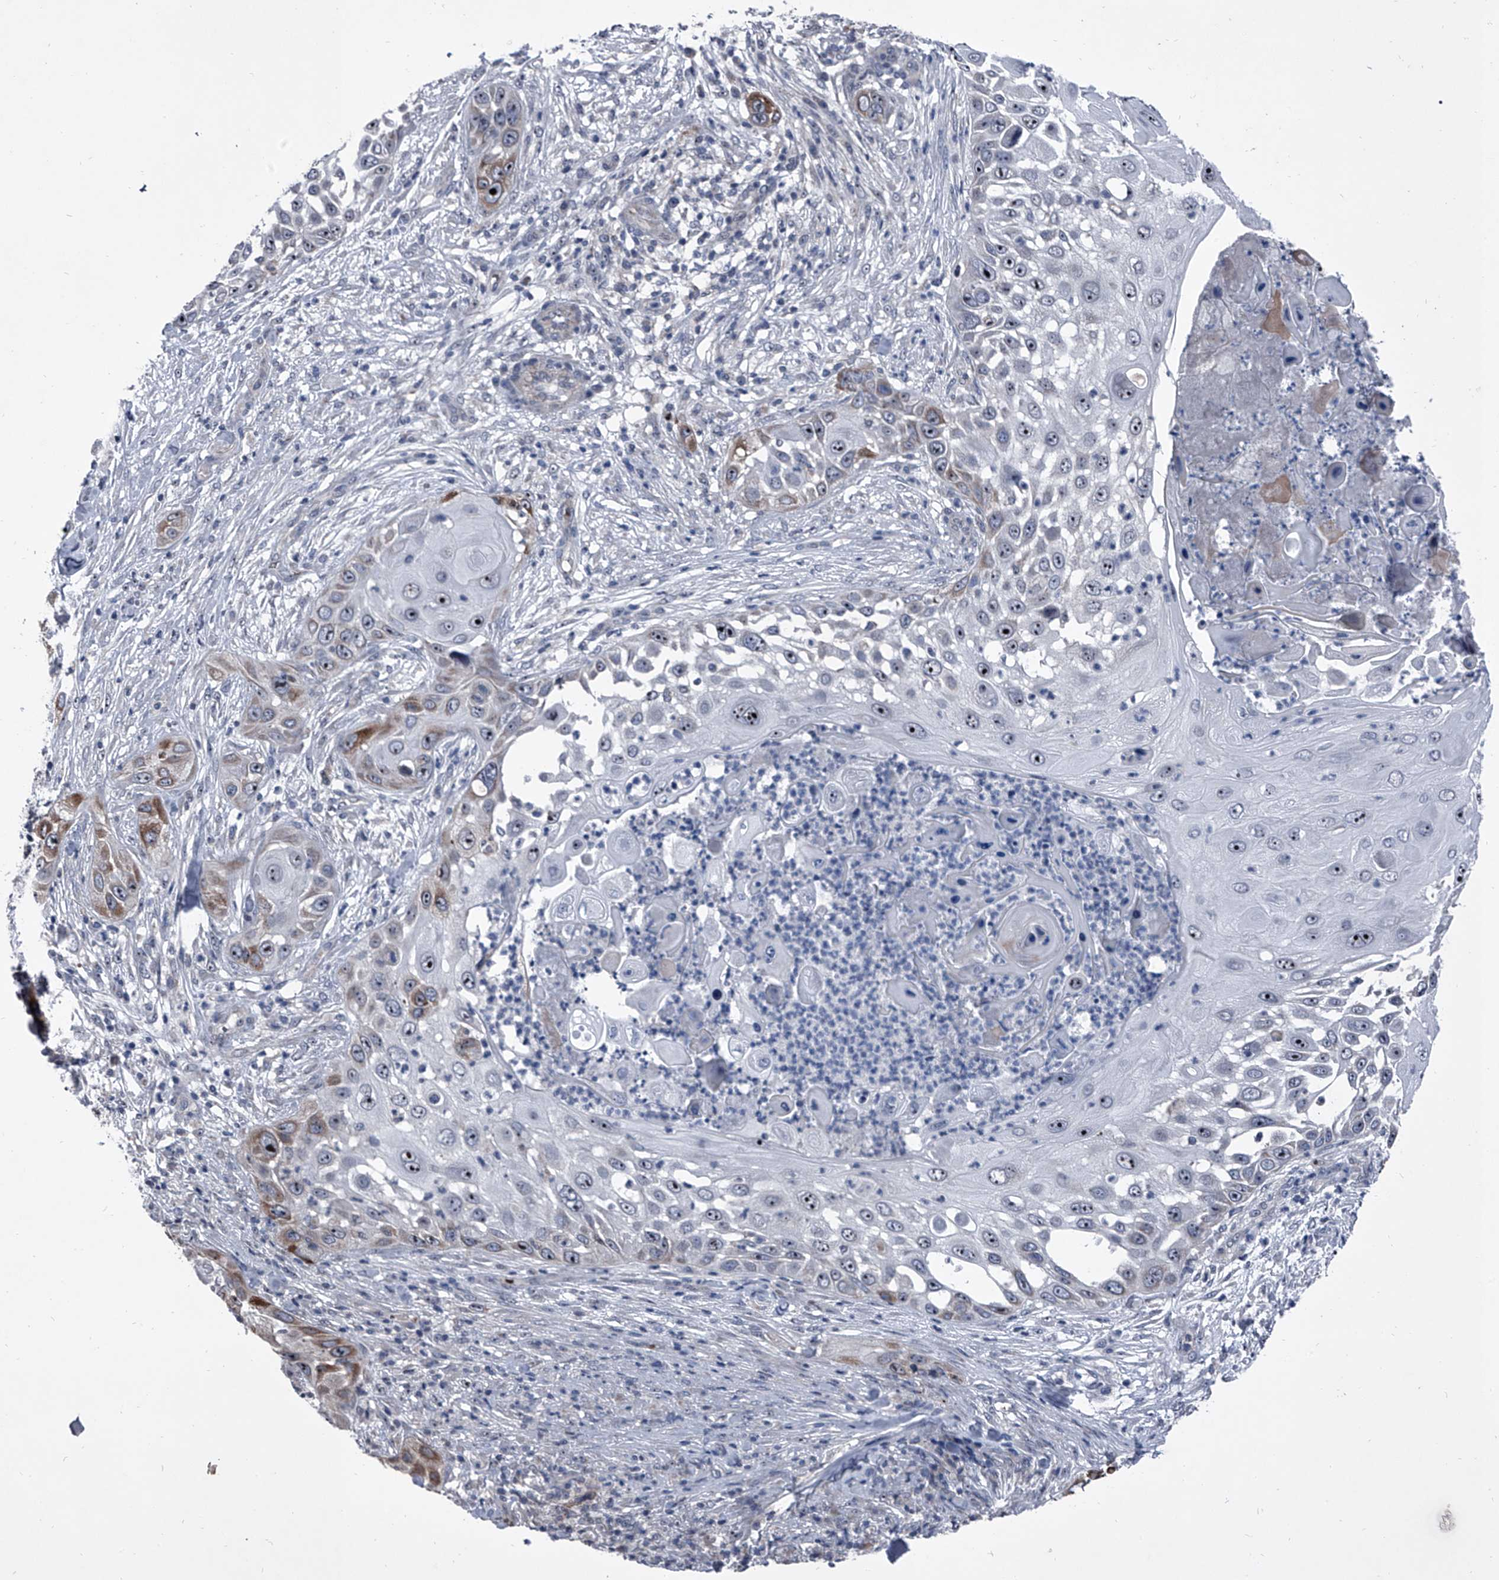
{"staining": {"intensity": "moderate", "quantity": "<25%", "location": "cytoplasmic/membranous,nuclear"}, "tissue": "skin cancer", "cell_type": "Tumor cells", "image_type": "cancer", "snomed": [{"axis": "morphology", "description": "Squamous cell carcinoma, NOS"}, {"axis": "topography", "description": "Skin"}], "caption": "Skin squamous cell carcinoma stained for a protein reveals moderate cytoplasmic/membranous and nuclear positivity in tumor cells.", "gene": "CEP85L", "patient": {"sex": "female", "age": 44}}